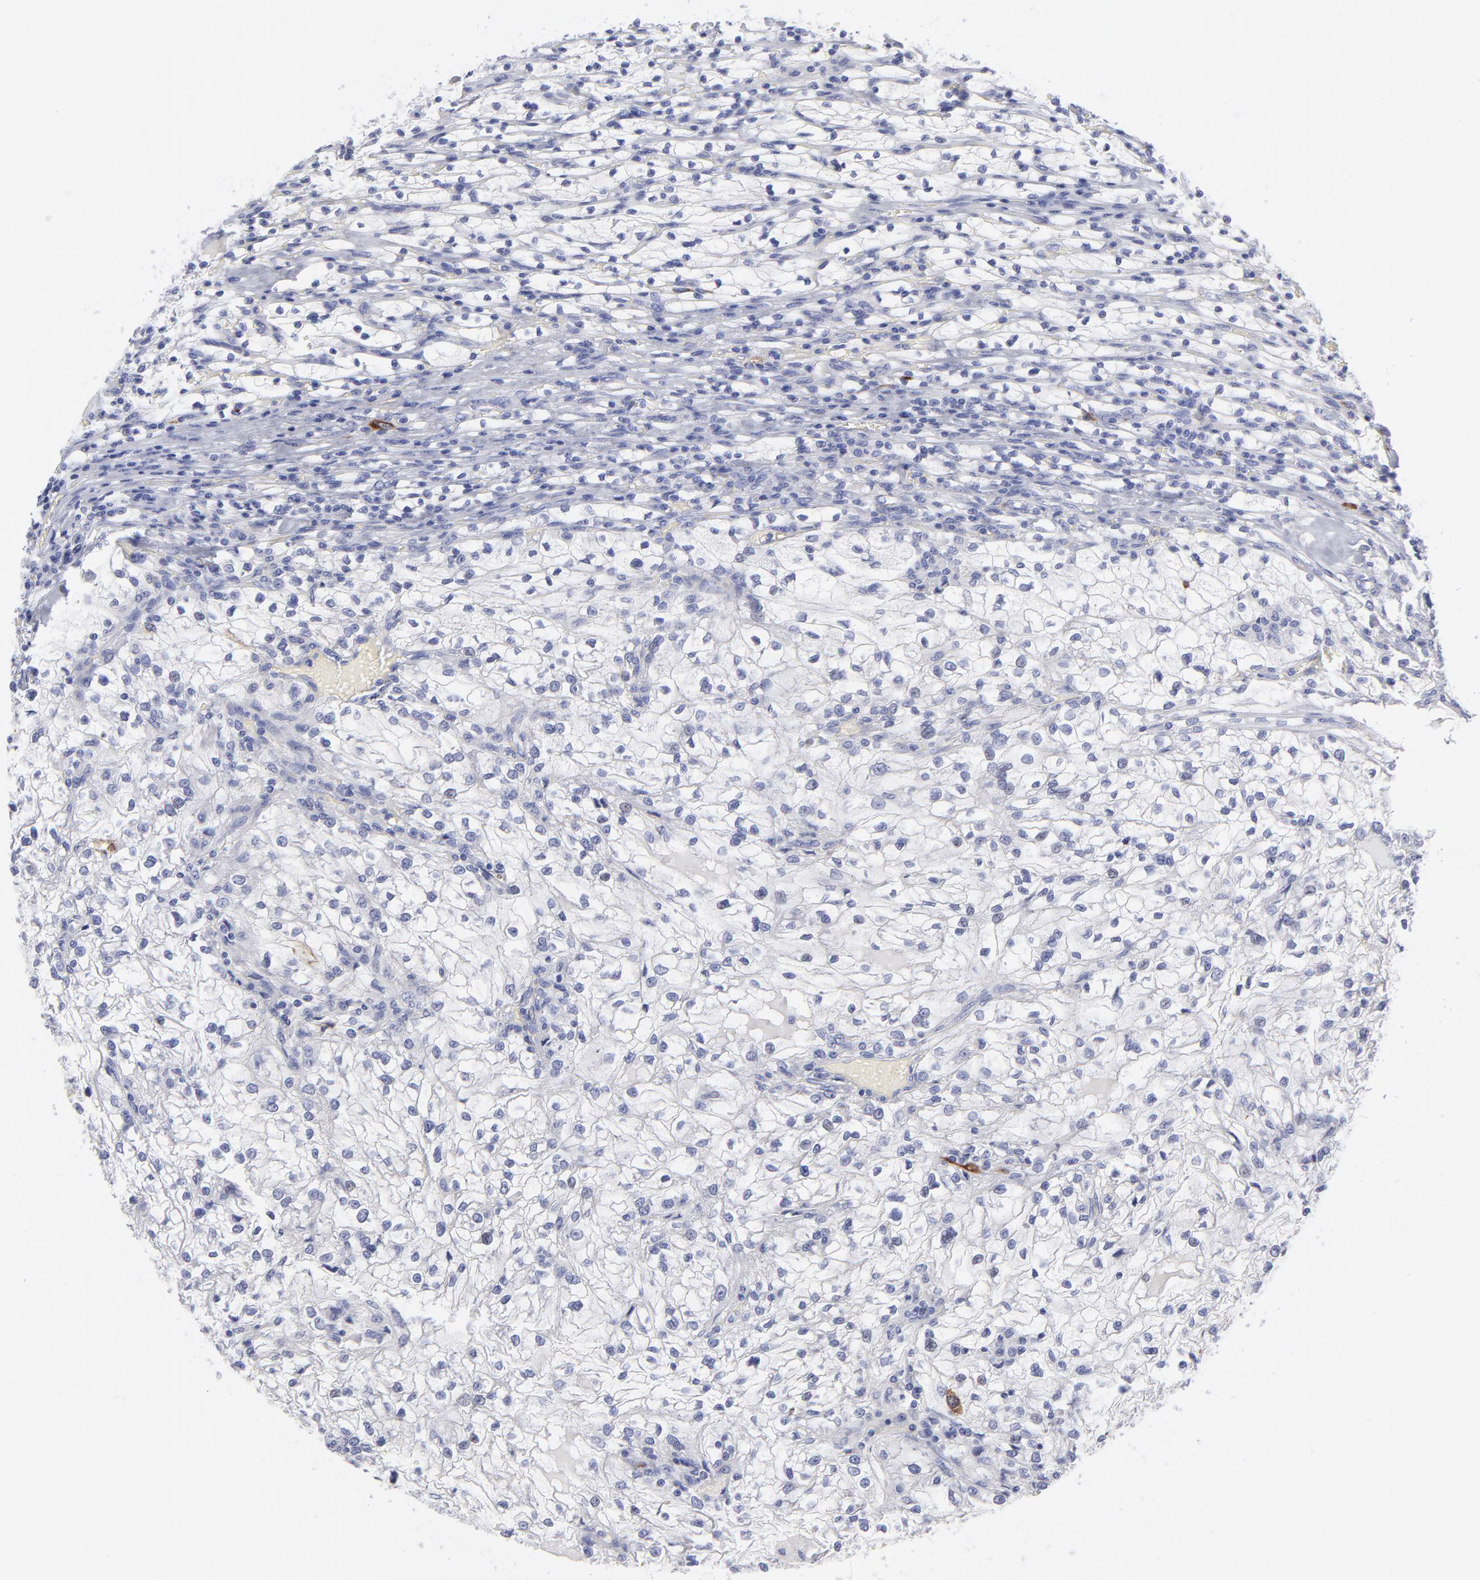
{"staining": {"intensity": "negative", "quantity": "none", "location": "none"}, "tissue": "renal cancer", "cell_type": "Tumor cells", "image_type": "cancer", "snomed": [{"axis": "morphology", "description": "Adenocarcinoma, NOS"}, {"axis": "topography", "description": "Kidney"}], "caption": "This is an immunohistochemistry micrograph of human renal cancer (adenocarcinoma). There is no expression in tumor cells.", "gene": "CCNB1", "patient": {"sex": "female", "age": 83}}